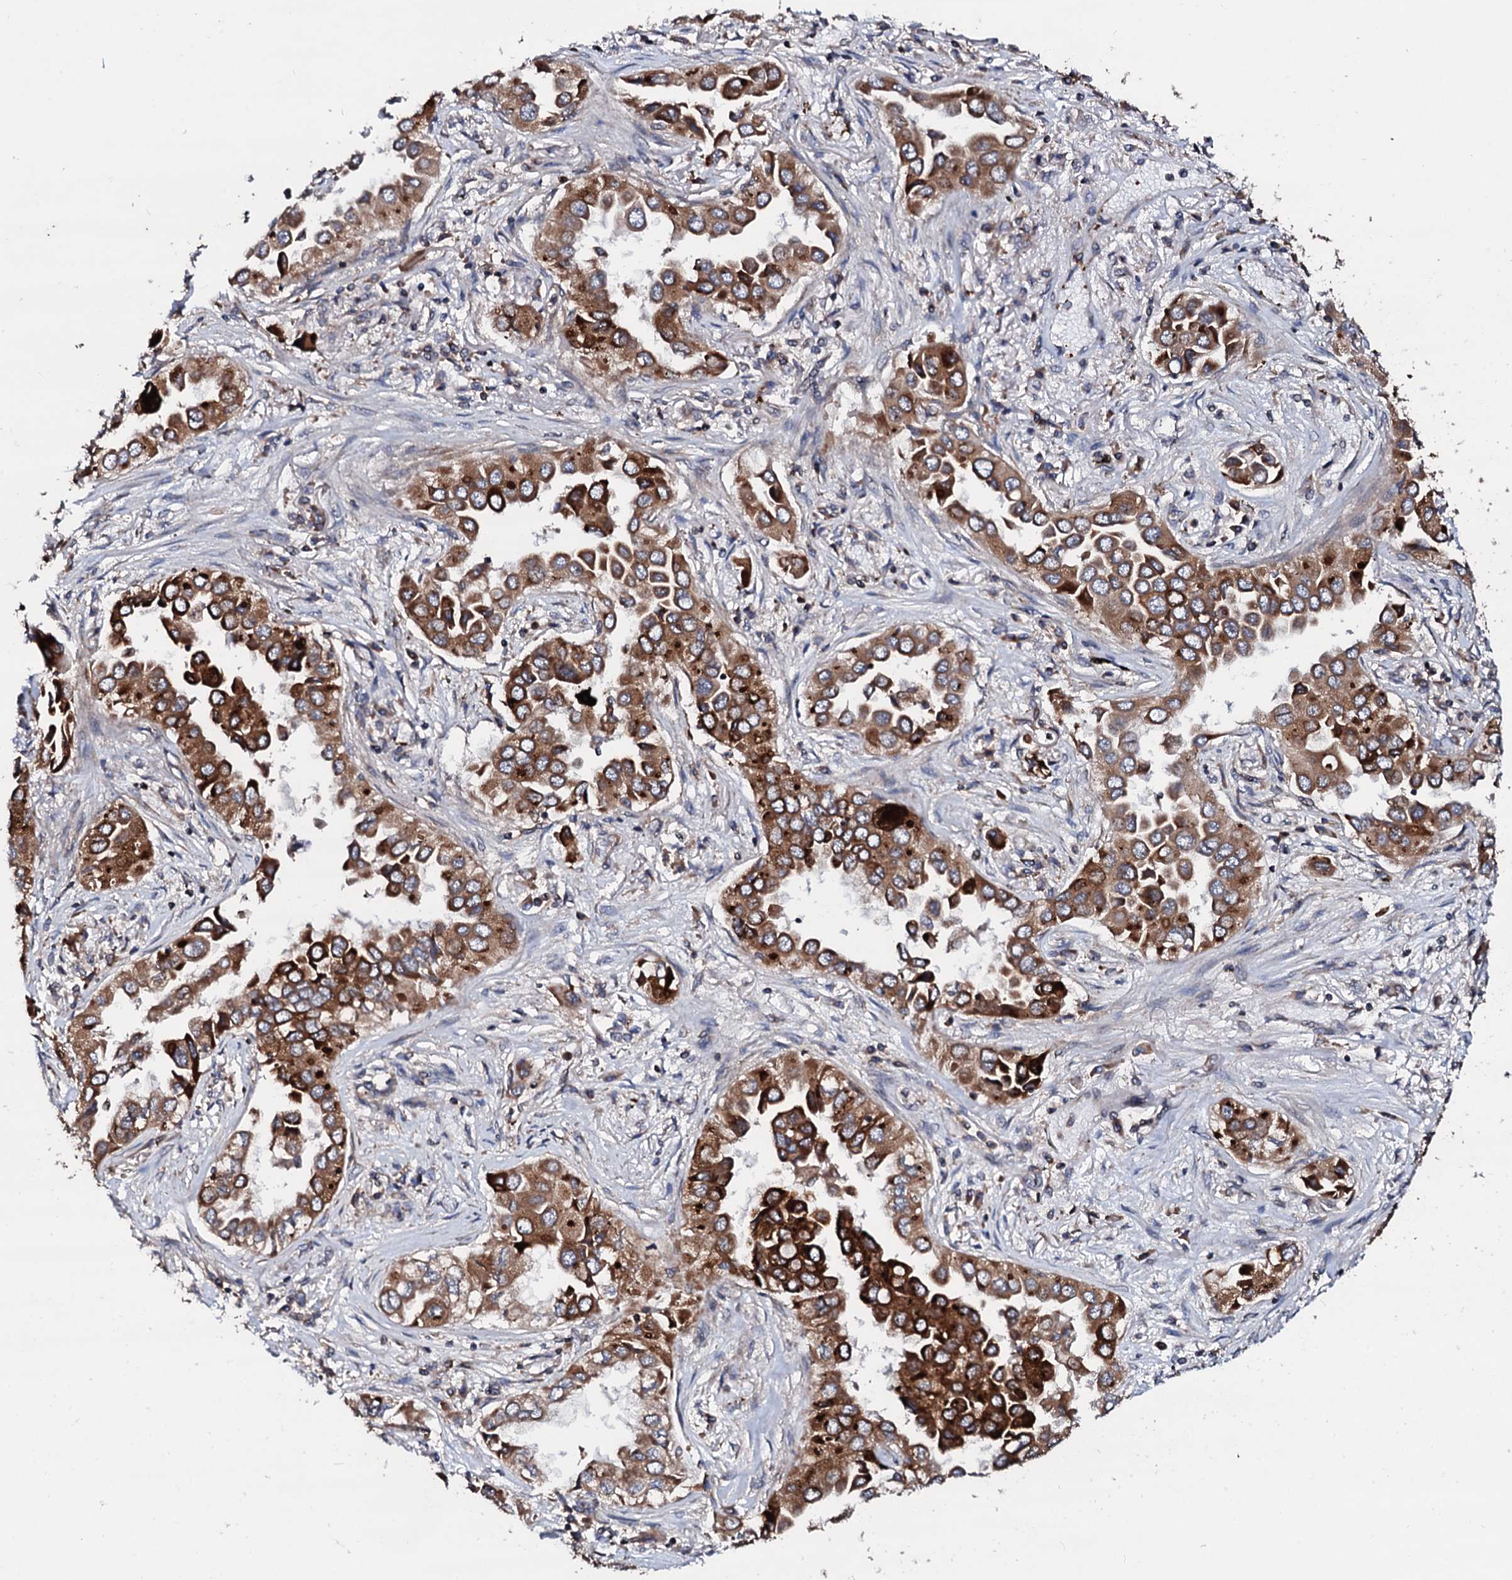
{"staining": {"intensity": "strong", "quantity": ">75%", "location": "cytoplasmic/membranous"}, "tissue": "lung cancer", "cell_type": "Tumor cells", "image_type": "cancer", "snomed": [{"axis": "morphology", "description": "Adenocarcinoma, NOS"}, {"axis": "topography", "description": "Lung"}], "caption": "This image exhibits immunohistochemistry staining of human lung cancer, with high strong cytoplasmic/membranous expression in about >75% of tumor cells.", "gene": "SDHAF2", "patient": {"sex": "female", "age": 76}}